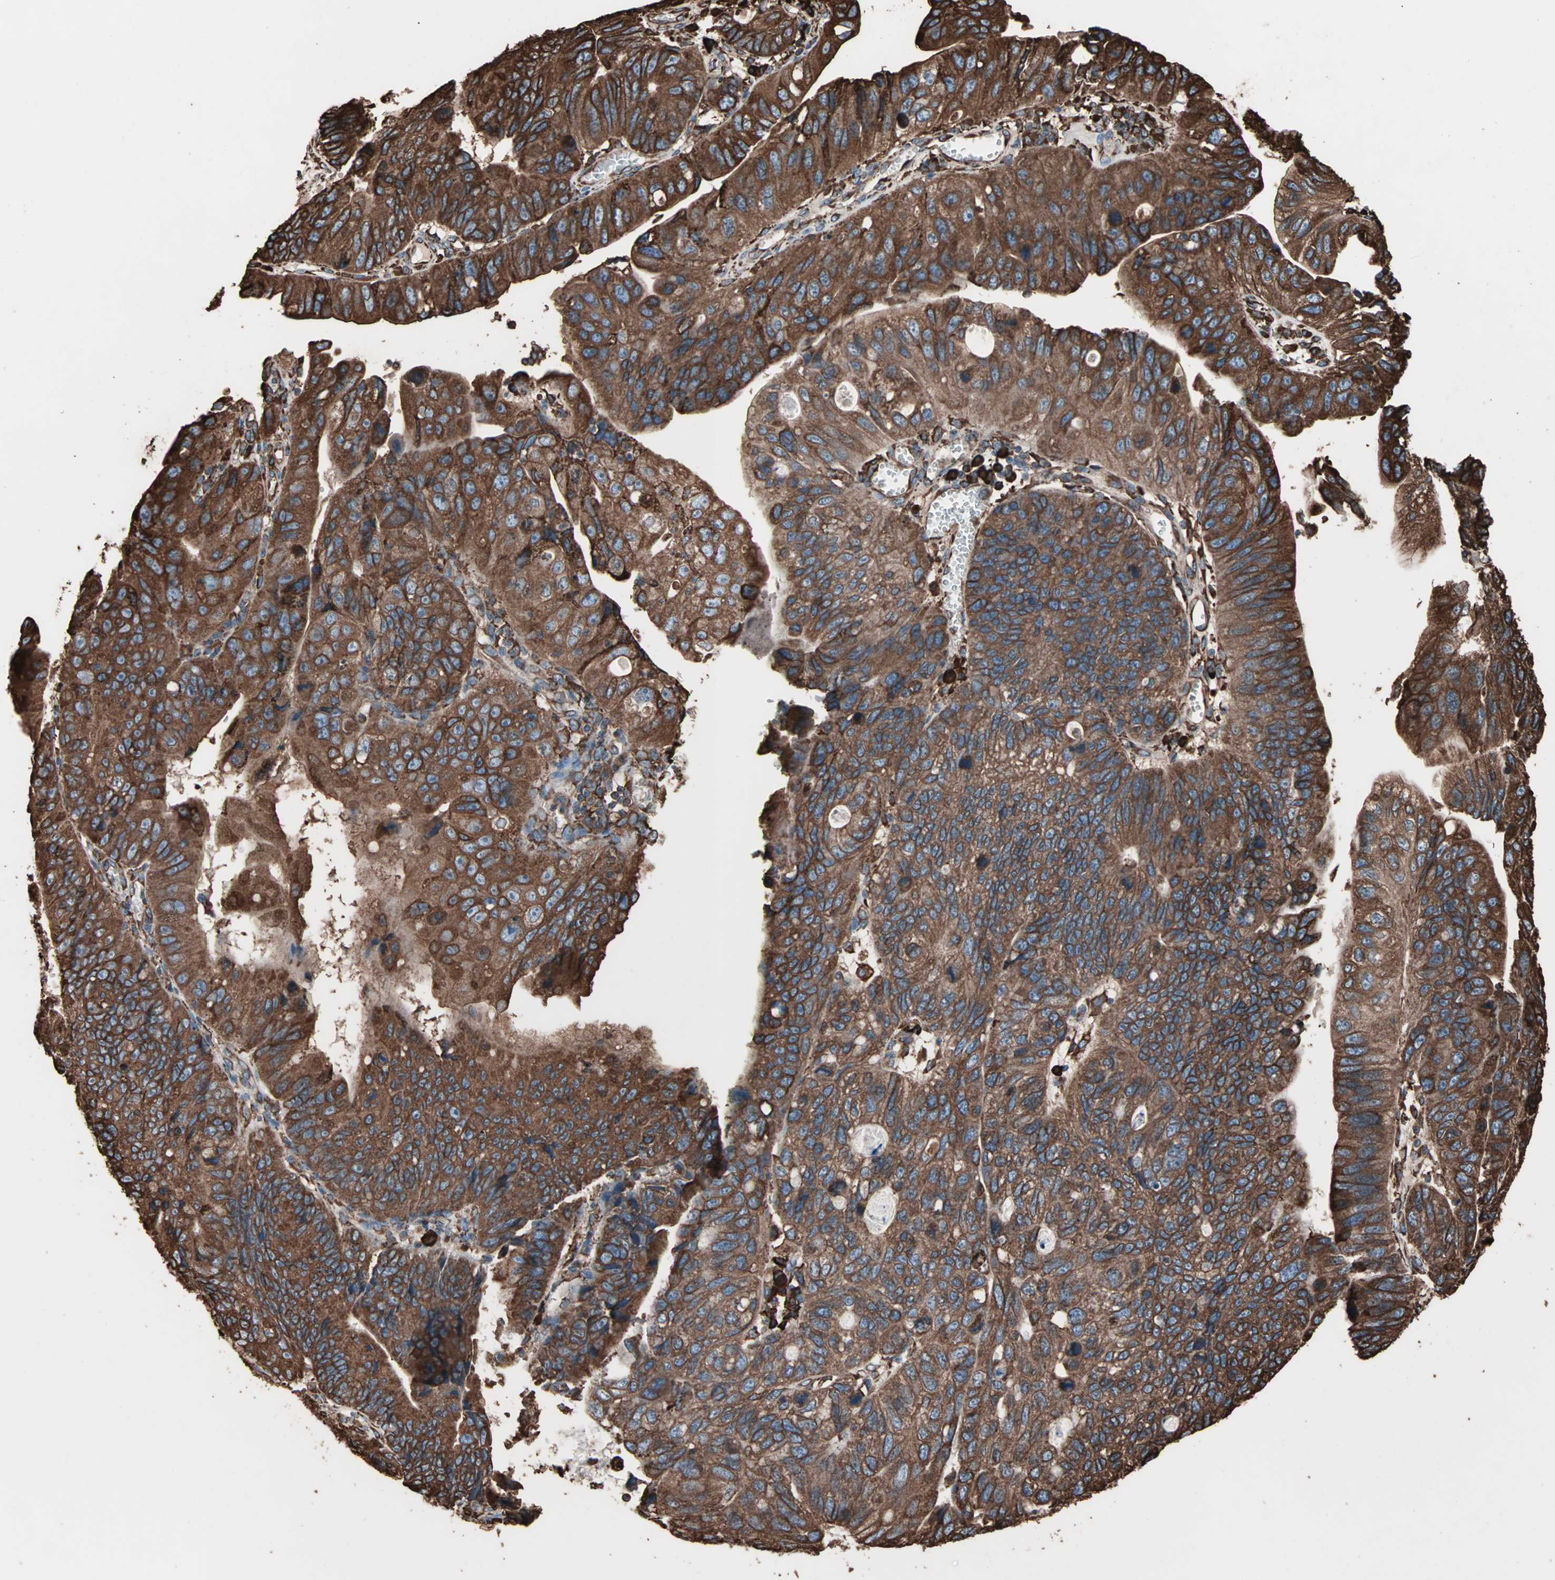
{"staining": {"intensity": "strong", "quantity": ">75%", "location": "cytoplasmic/membranous"}, "tissue": "stomach cancer", "cell_type": "Tumor cells", "image_type": "cancer", "snomed": [{"axis": "morphology", "description": "Adenocarcinoma, NOS"}, {"axis": "topography", "description": "Stomach"}], "caption": "This image shows IHC staining of adenocarcinoma (stomach), with high strong cytoplasmic/membranous staining in about >75% of tumor cells.", "gene": "HSP90B1", "patient": {"sex": "male", "age": 59}}